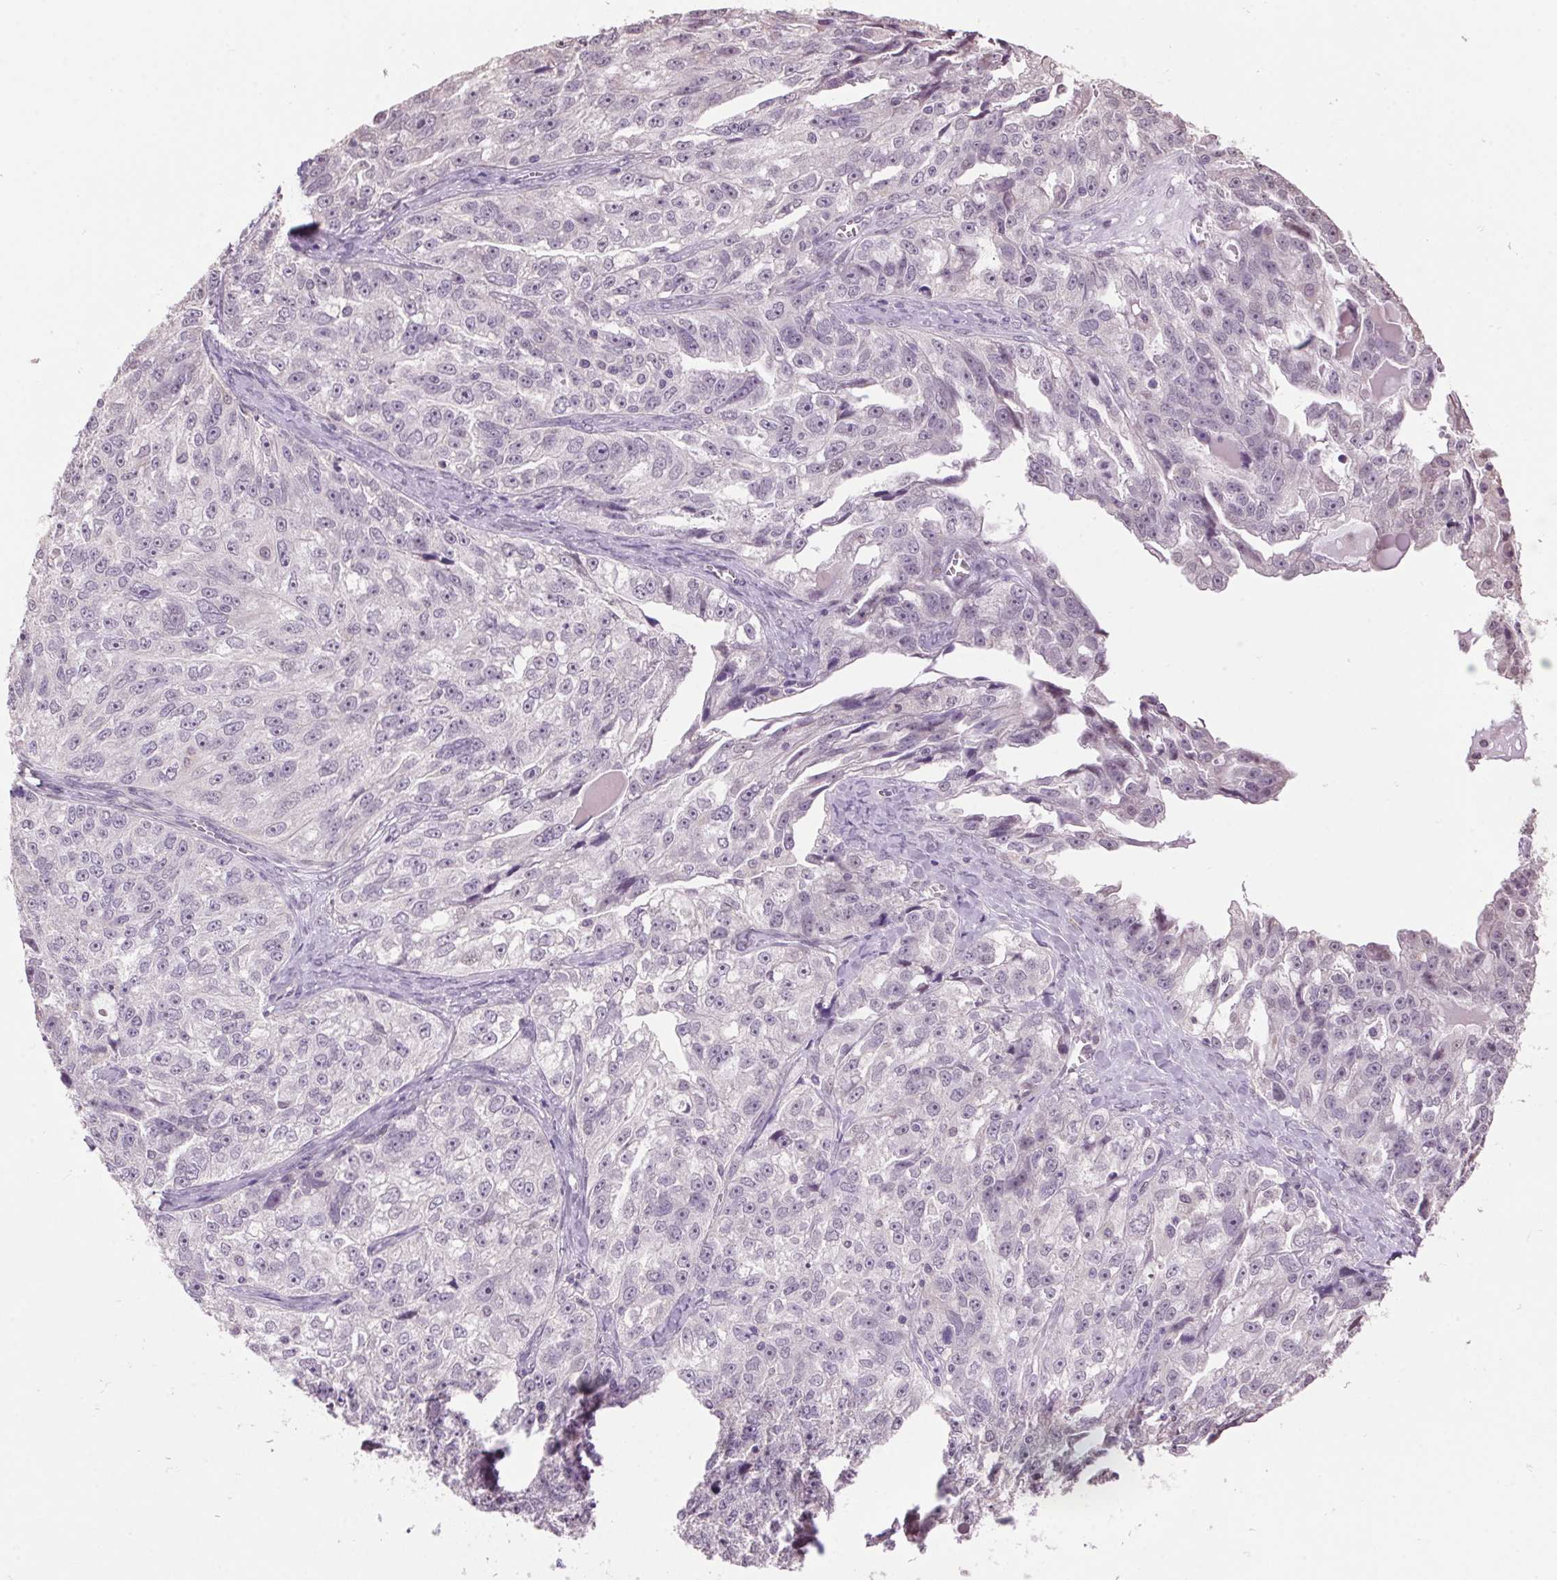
{"staining": {"intensity": "negative", "quantity": "none", "location": "none"}, "tissue": "ovarian cancer", "cell_type": "Tumor cells", "image_type": "cancer", "snomed": [{"axis": "morphology", "description": "Cystadenocarcinoma, serous, NOS"}, {"axis": "topography", "description": "Ovary"}], "caption": "Protein analysis of ovarian serous cystadenocarcinoma exhibits no significant positivity in tumor cells.", "gene": "VWA3B", "patient": {"sex": "female", "age": 51}}